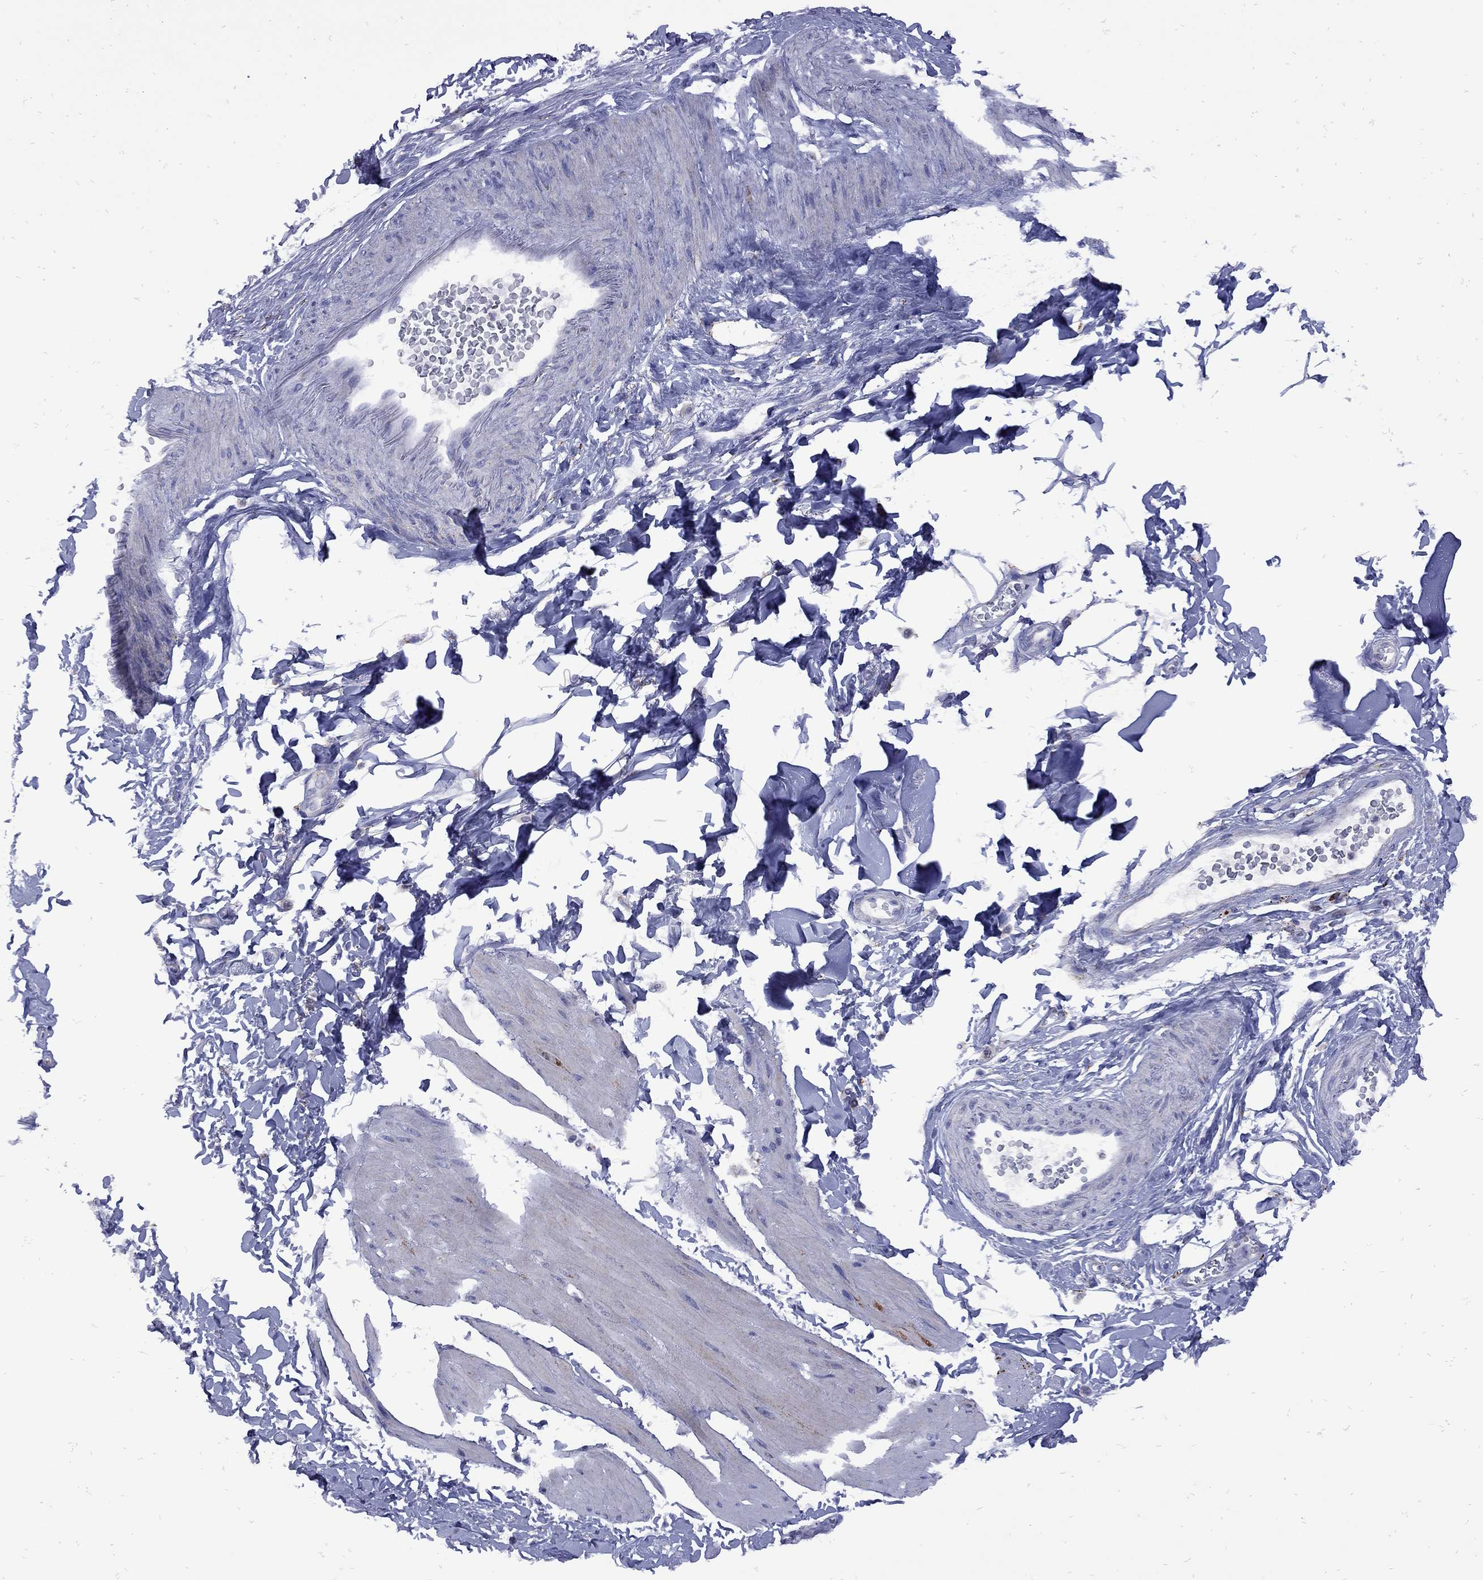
{"staining": {"intensity": "negative", "quantity": "none", "location": "none"}, "tissue": "smooth muscle", "cell_type": "Smooth muscle cells", "image_type": "normal", "snomed": [{"axis": "morphology", "description": "Normal tissue, NOS"}, {"axis": "topography", "description": "Adipose tissue"}, {"axis": "topography", "description": "Smooth muscle"}, {"axis": "topography", "description": "Peripheral nerve tissue"}], "caption": "High magnification brightfield microscopy of normal smooth muscle stained with DAB (brown) and counterstained with hematoxylin (blue): smooth muscle cells show no significant expression. (DAB (3,3'-diaminobenzidine) immunohistochemistry (IHC) with hematoxylin counter stain).", "gene": "SESTD1", "patient": {"sex": "male", "age": 83}}